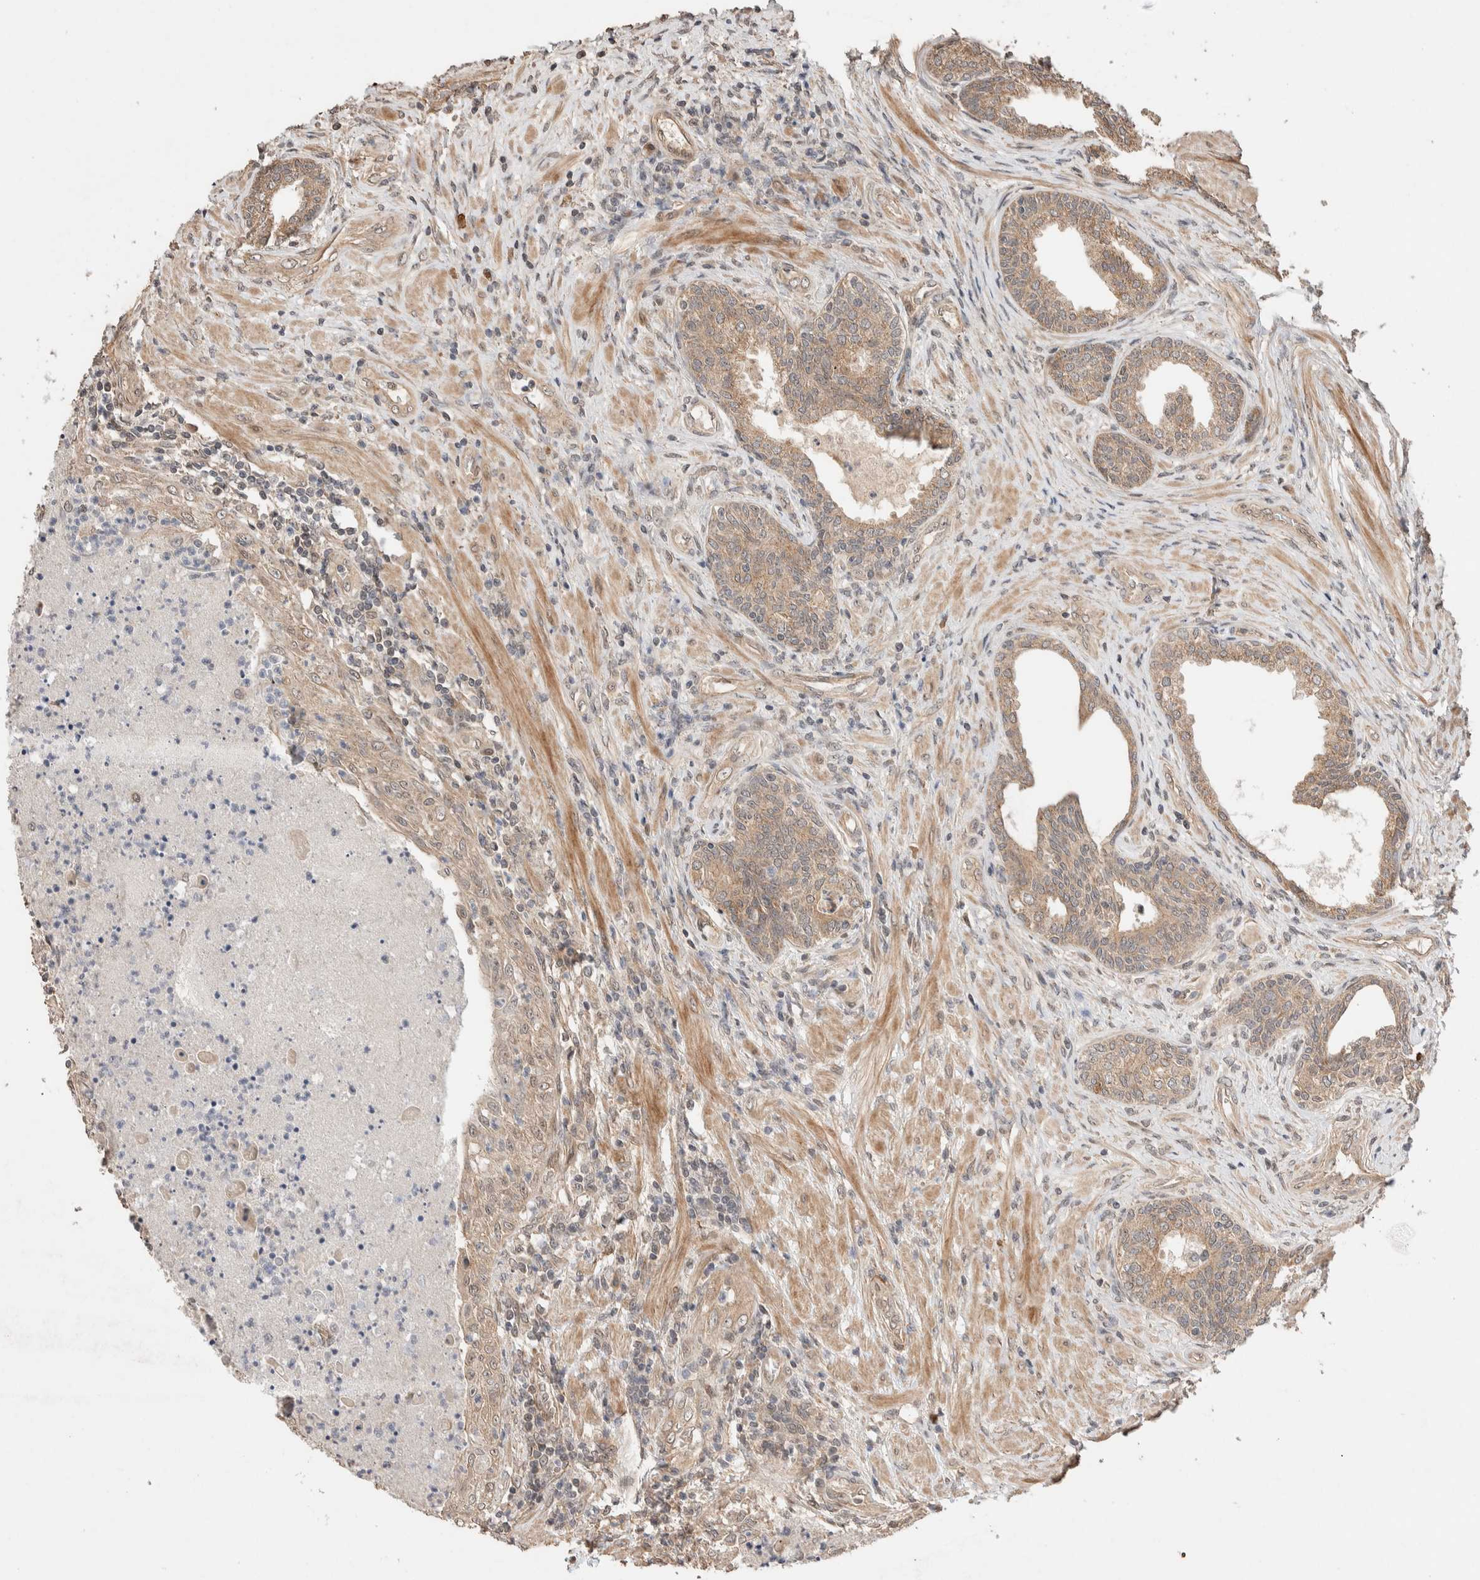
{"staining": {"intensity": "moderate", "quantity": ">75%", "location": "cytoplasmic/membranous"}, "tissue": "prostate", "cell_type": "Glandular cells", "image_type": "normal", "snomed": [{"axis": "morphology", "description": "Normal tissue, NOS"}, {"axis": "topography", "description": "Prostate"}], "caption": "Human prostate stained for a protein (brown) displays moderate cytoplasmic/membranous positive staining in about >75% of glandular cells.", "gene": "PRDM15", "patient": {"sex": "male", "age": 76}}